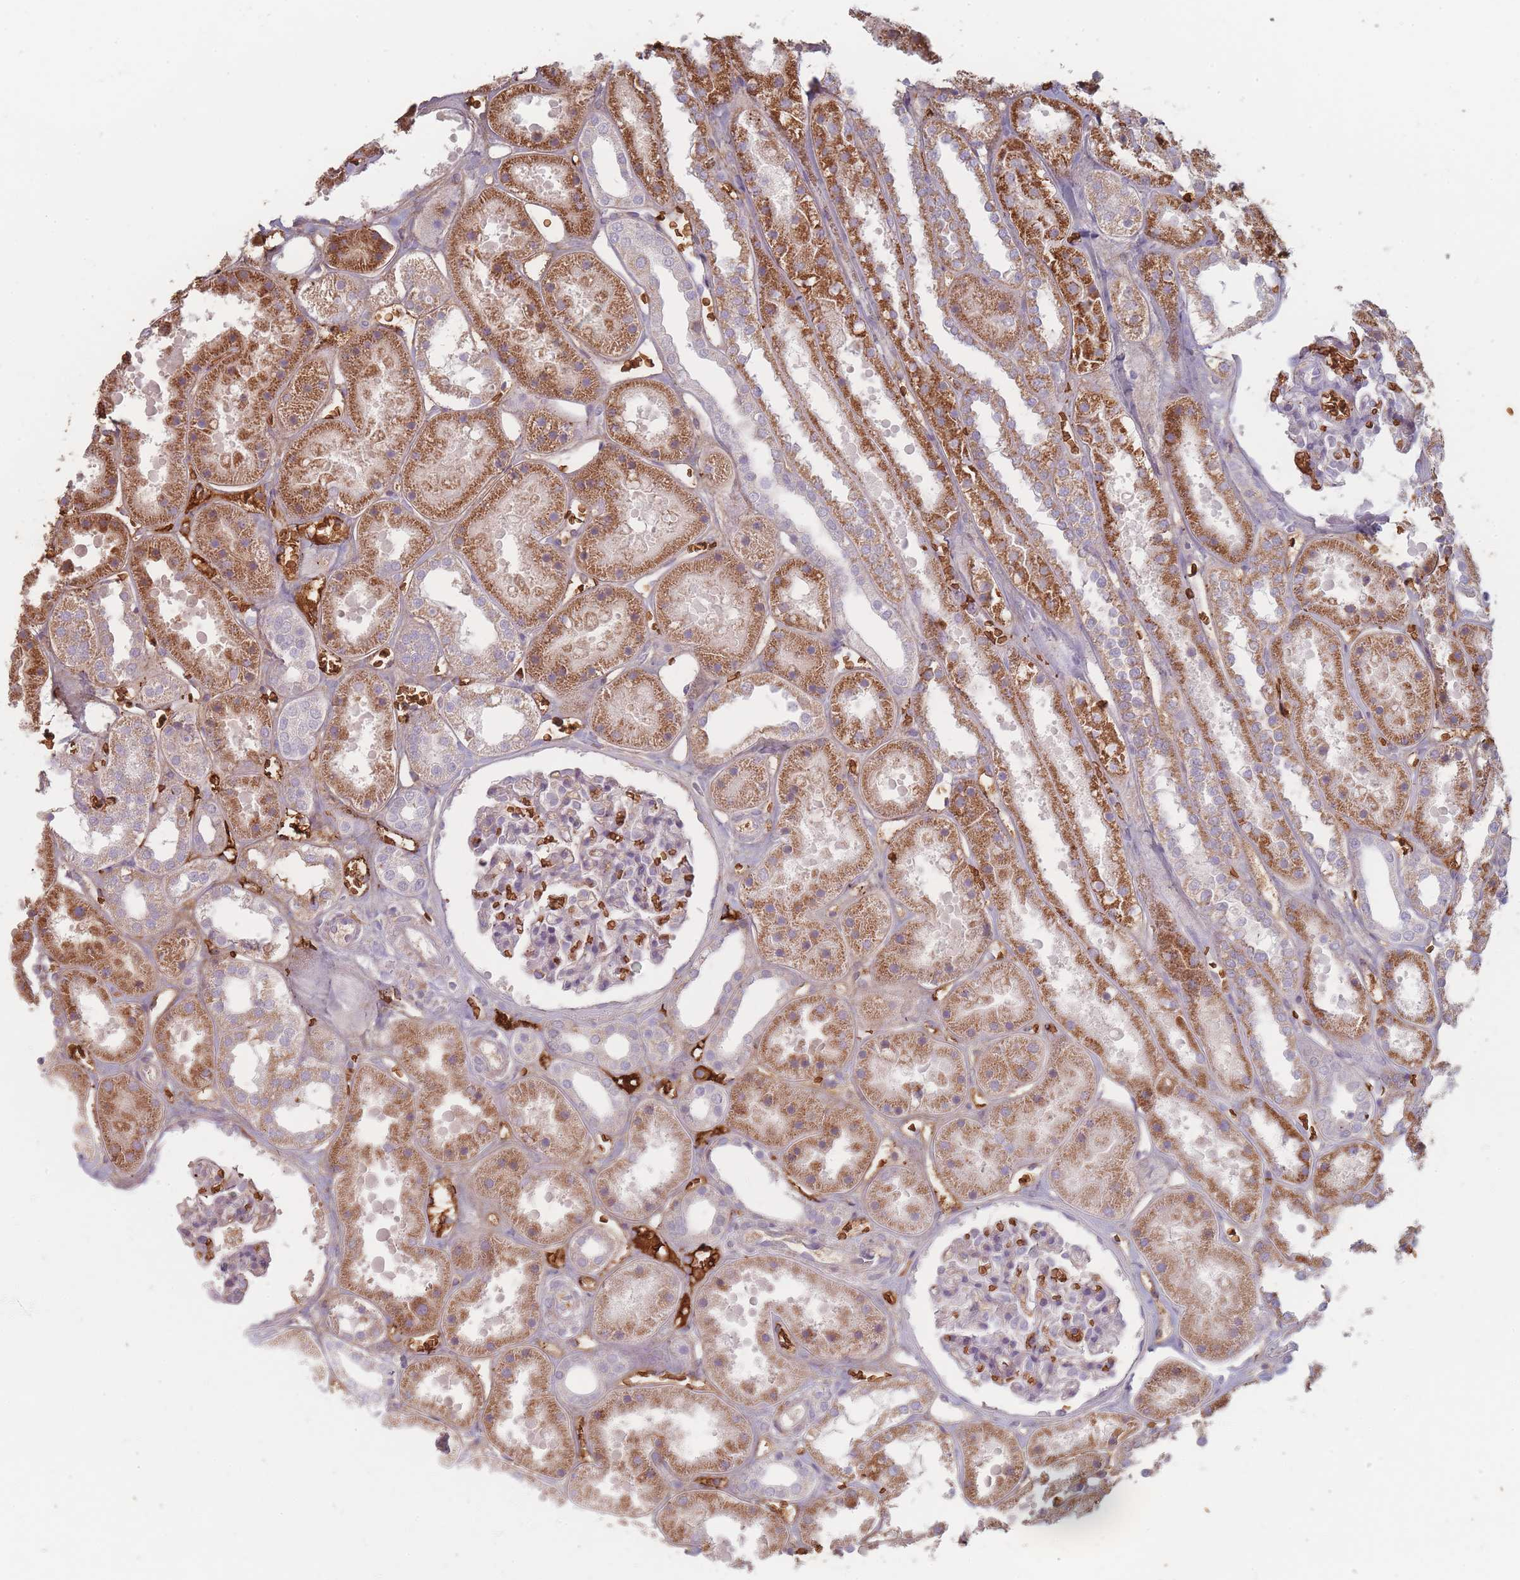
{"staining": {"intensity": "negative", "quantity": "none", "location": "none"}, "tissue": "kidney", "cell_type": "Cells in glomeruli", "image_type": "normal", "snomed": [{"axis": "morphology", "description": "Normal tissue, NOS"}, {"axis": "topography", "description": "Kidney"}], "caption": "High magnification brightfield microscopy of normal kidney stained with DAB (3,3'-diaminobenzidine) (brown) and counterstained with hematoxylin (blue): cells in glomeruli show no significant positivity. (DAB (3,3'-diaminobenzidine) immunohistochemistry with hematoxylin counter stain).", "gene": "SLC2A6", "patient": {"sex": "female", "age": 41}}